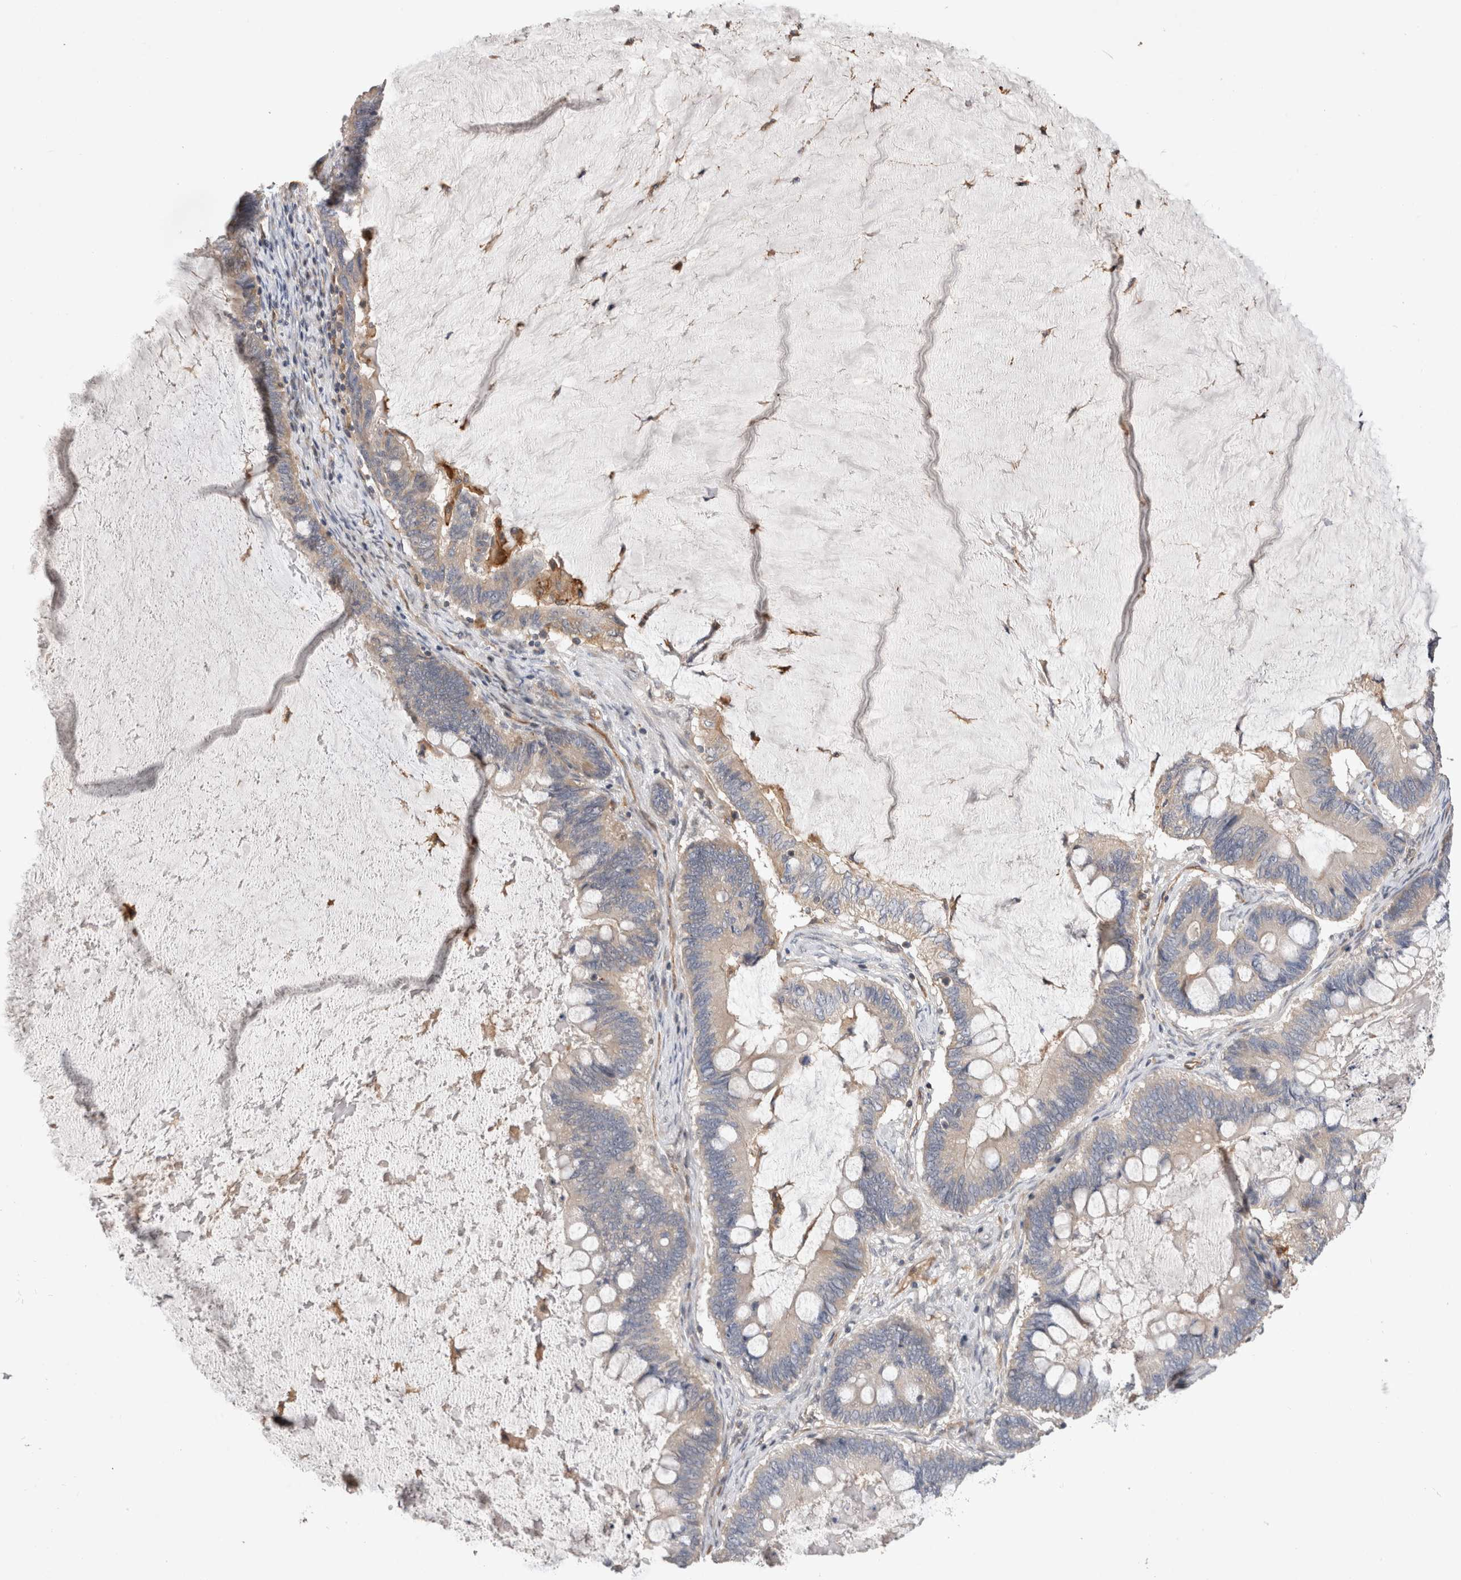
{"staining": {"intensity": "weak", "quantity": "<25%", "location": "cytoplasmic/membranous"}, "tissue": "ovarian cancer", "cell_type": "Tumor cells", "image_type": "cancer", "snomed": [{"axis": "morphology", "description": "Cystadenocarcinoma, mucinous, NOS"}, {"axis": "topography", "description": "Ovary"}], "caption": "This image is of ovarian cancer stained with immunohistochemistry (IHC) to label a protein in brown with the nuclei are counter-stained blue. There is no expression in tumor cells.", "gene": "BNIP2", "patient": {"sex": "female", "age": 61}}